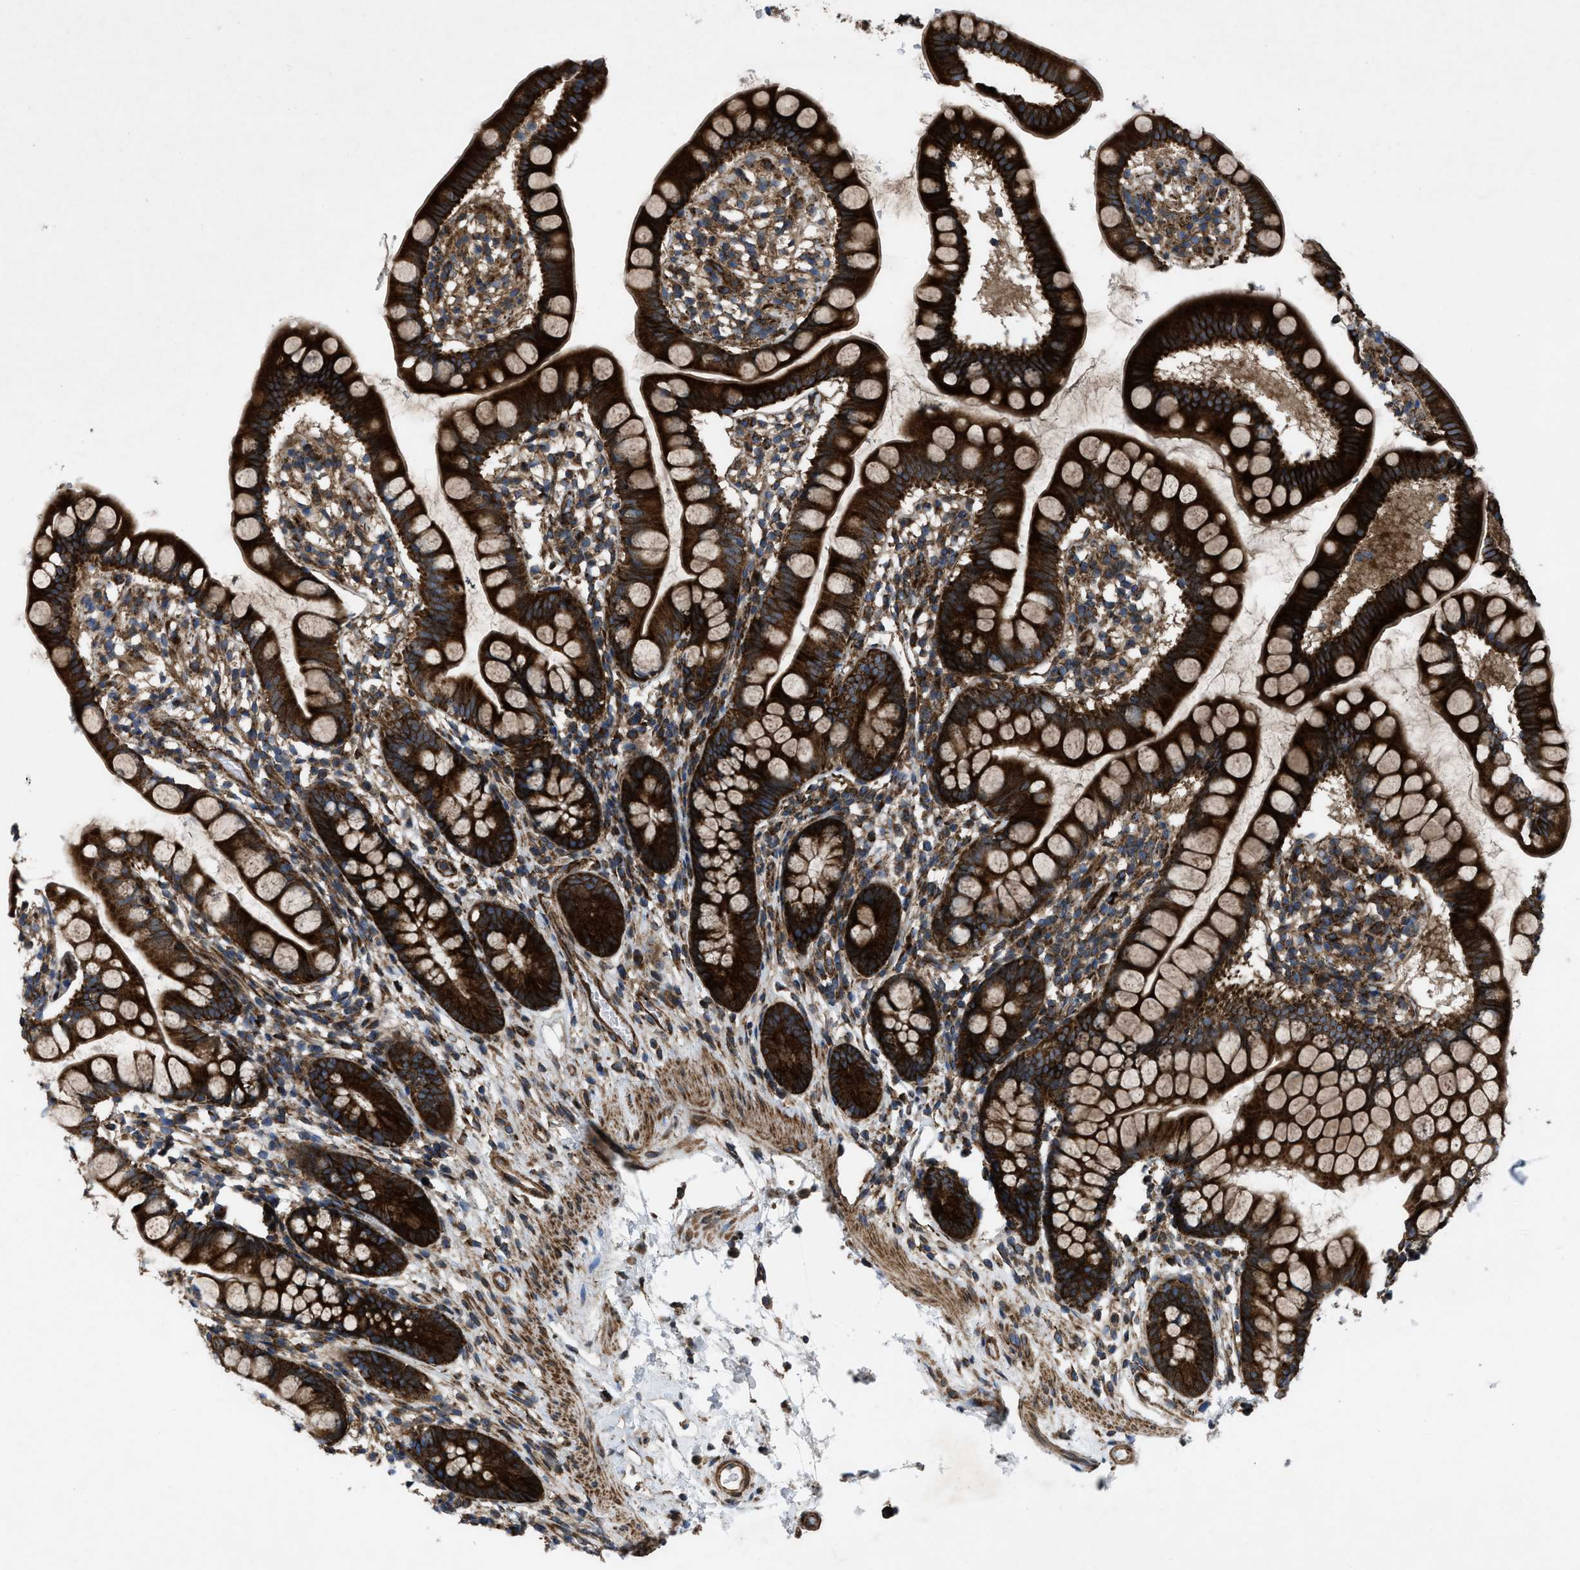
{"staining": {"intensity": "strong", "quantity": ">75%", "location": "cytoplasmic/membranous"}, "tissue": "small intestine", "cell_type": "Glandular cells", "image_type": "normal", "snomed": [{"axis": "morphology", "description": "Normal tissue, NOS"}, {"axis": "topography", "description": "Small intestine"}], "caption": "IHC micrograph of unremarkable small intestine stained for a protein (brown), which shows high levels of strong cytoplasmic/membranous staining in approximately >75% of glandular cells.", "gene": "PER3", "patient": {"sex": "female", "age": 84}}